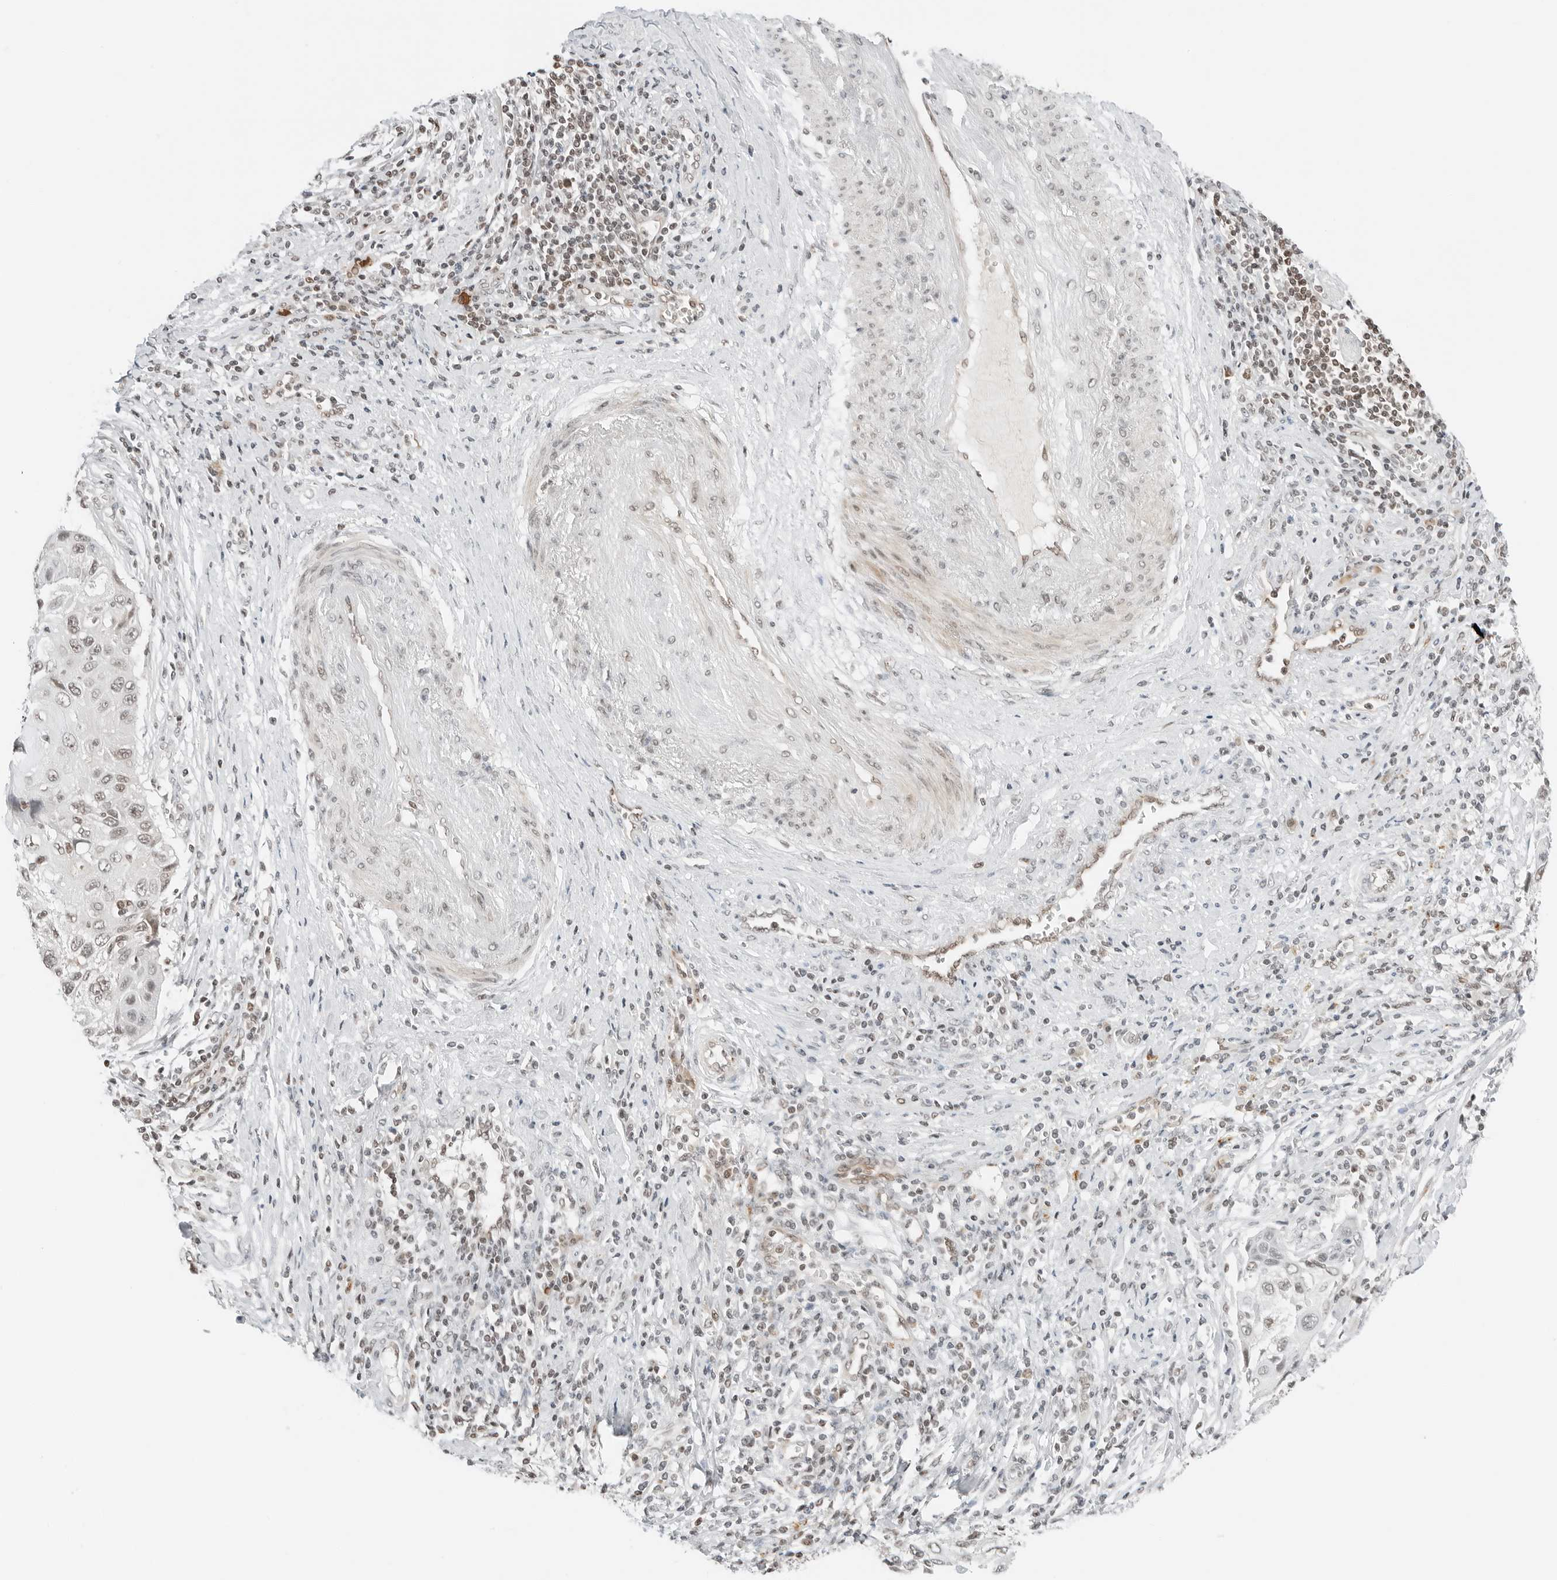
{"staining": {"intensity": "weak", "quantity": "25%-75%", "location": "nuclear"}, "tissue": "cervical cancer", "cell_type": "Tumor cells", "image_type": "cancer", "snomed": [{"axis": "morphology", "description": "Squamous cell carcinoma, NOS"}, {"axis": "topography", "description": "Cervix"}], "caption": "Weak nuclear protein expression is present in approximately 25%-75% of tumor cells in squamous cell carcinoma (cervical).", "gene": "CRTC2", "patient": {"sex": "female", "age": 70}}